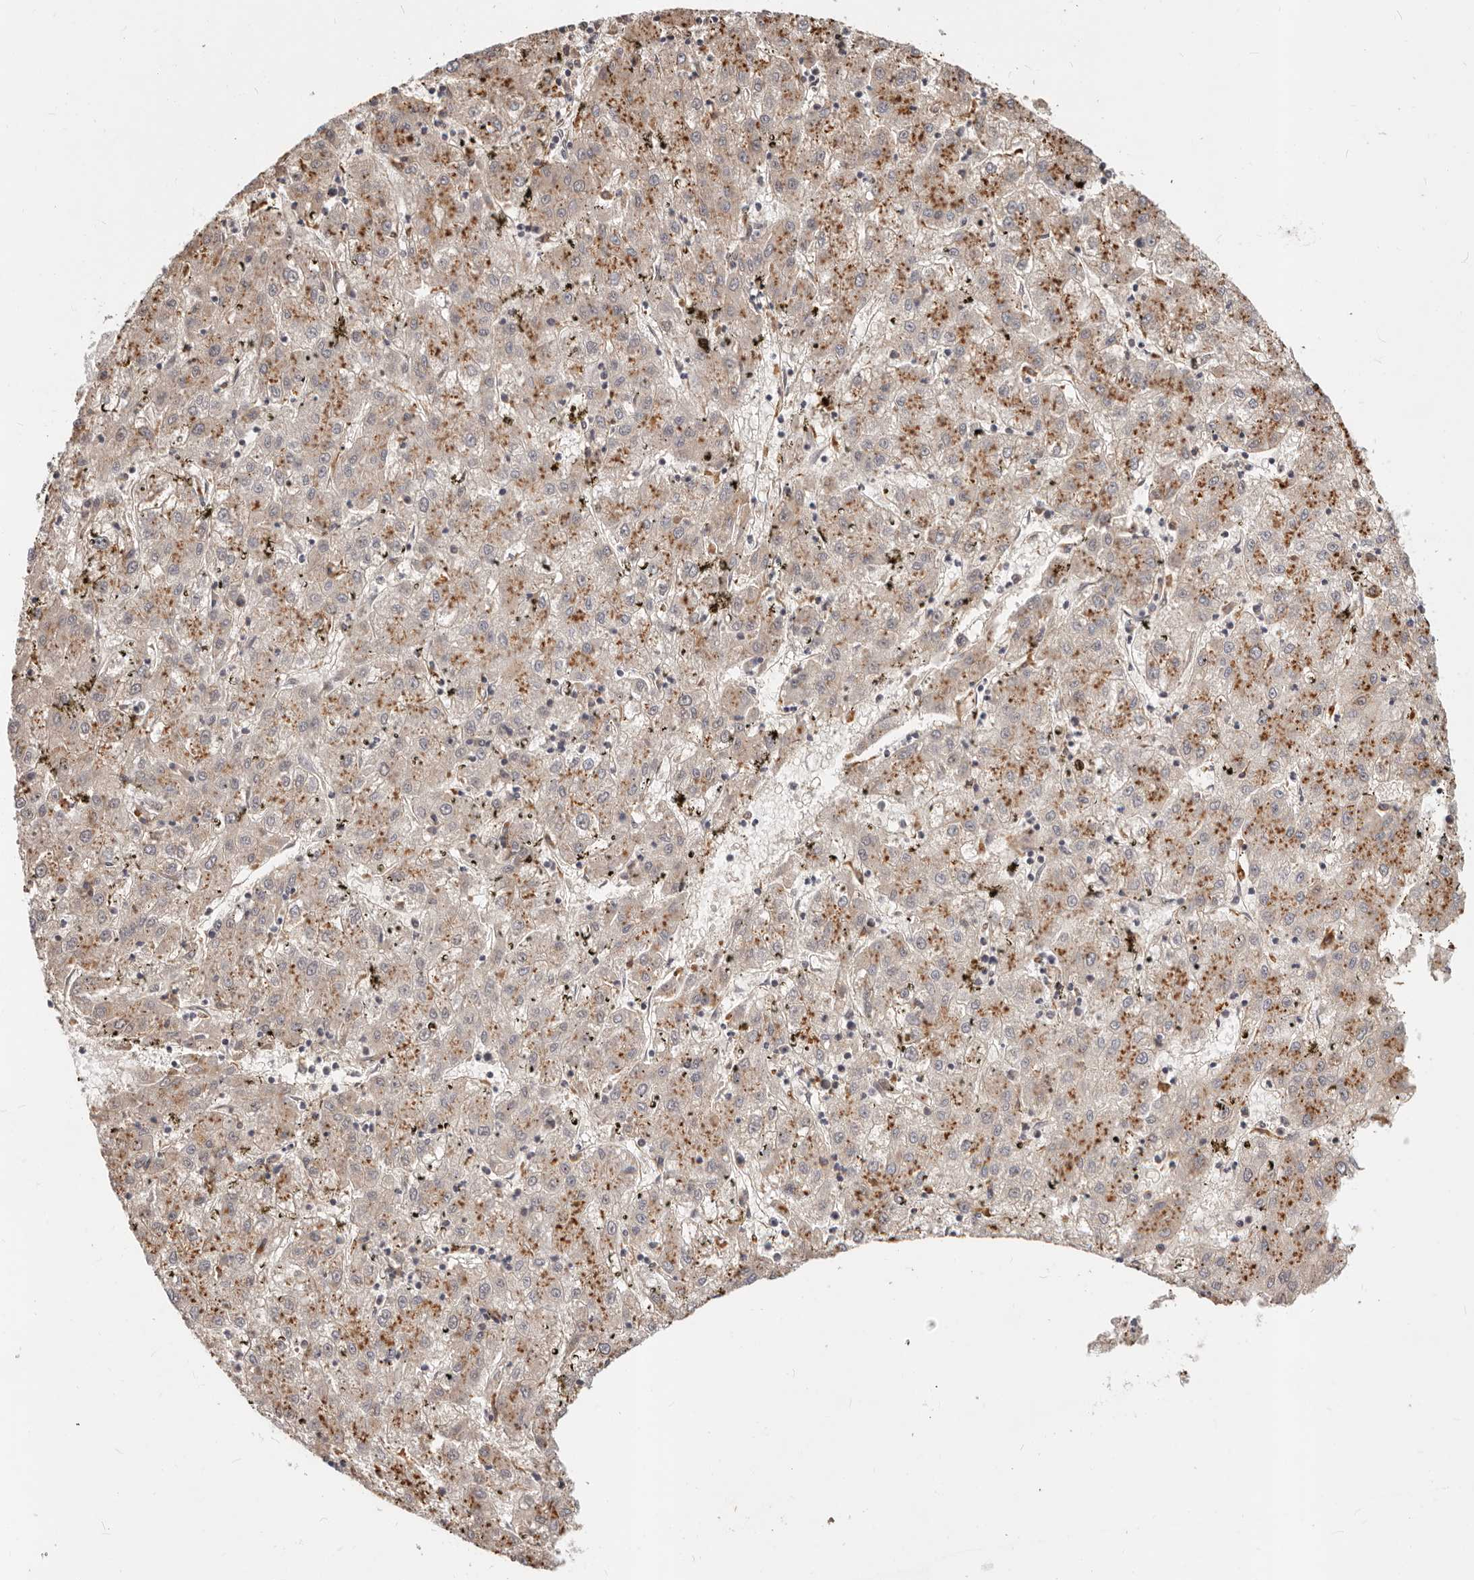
{"staining": {"intensity": "moderate", "quantity": ">75%", "location": "cytoplasmic/membranous"}, "tissue": "liver cancer", "cell_type": "Tumor cells", "image_type": "cancer", "snomed": [{"axis": "morphology", "description": "Carcinoma, Hepatocellular, NOS"}, {"axis": "topography", "description": "Liver"}], "caption": "Immunohistochemistry of liver cancer demonstrates medium levels of moderate cytoplasmic/membranous expression in about >75% of tumor cells. (DAB (3,3'-diaminobenzidine) IHC with brightfield microscopy, high magnification).", "gene": "ZRANB1", "patient": {"sex": "male", "age": 72}}